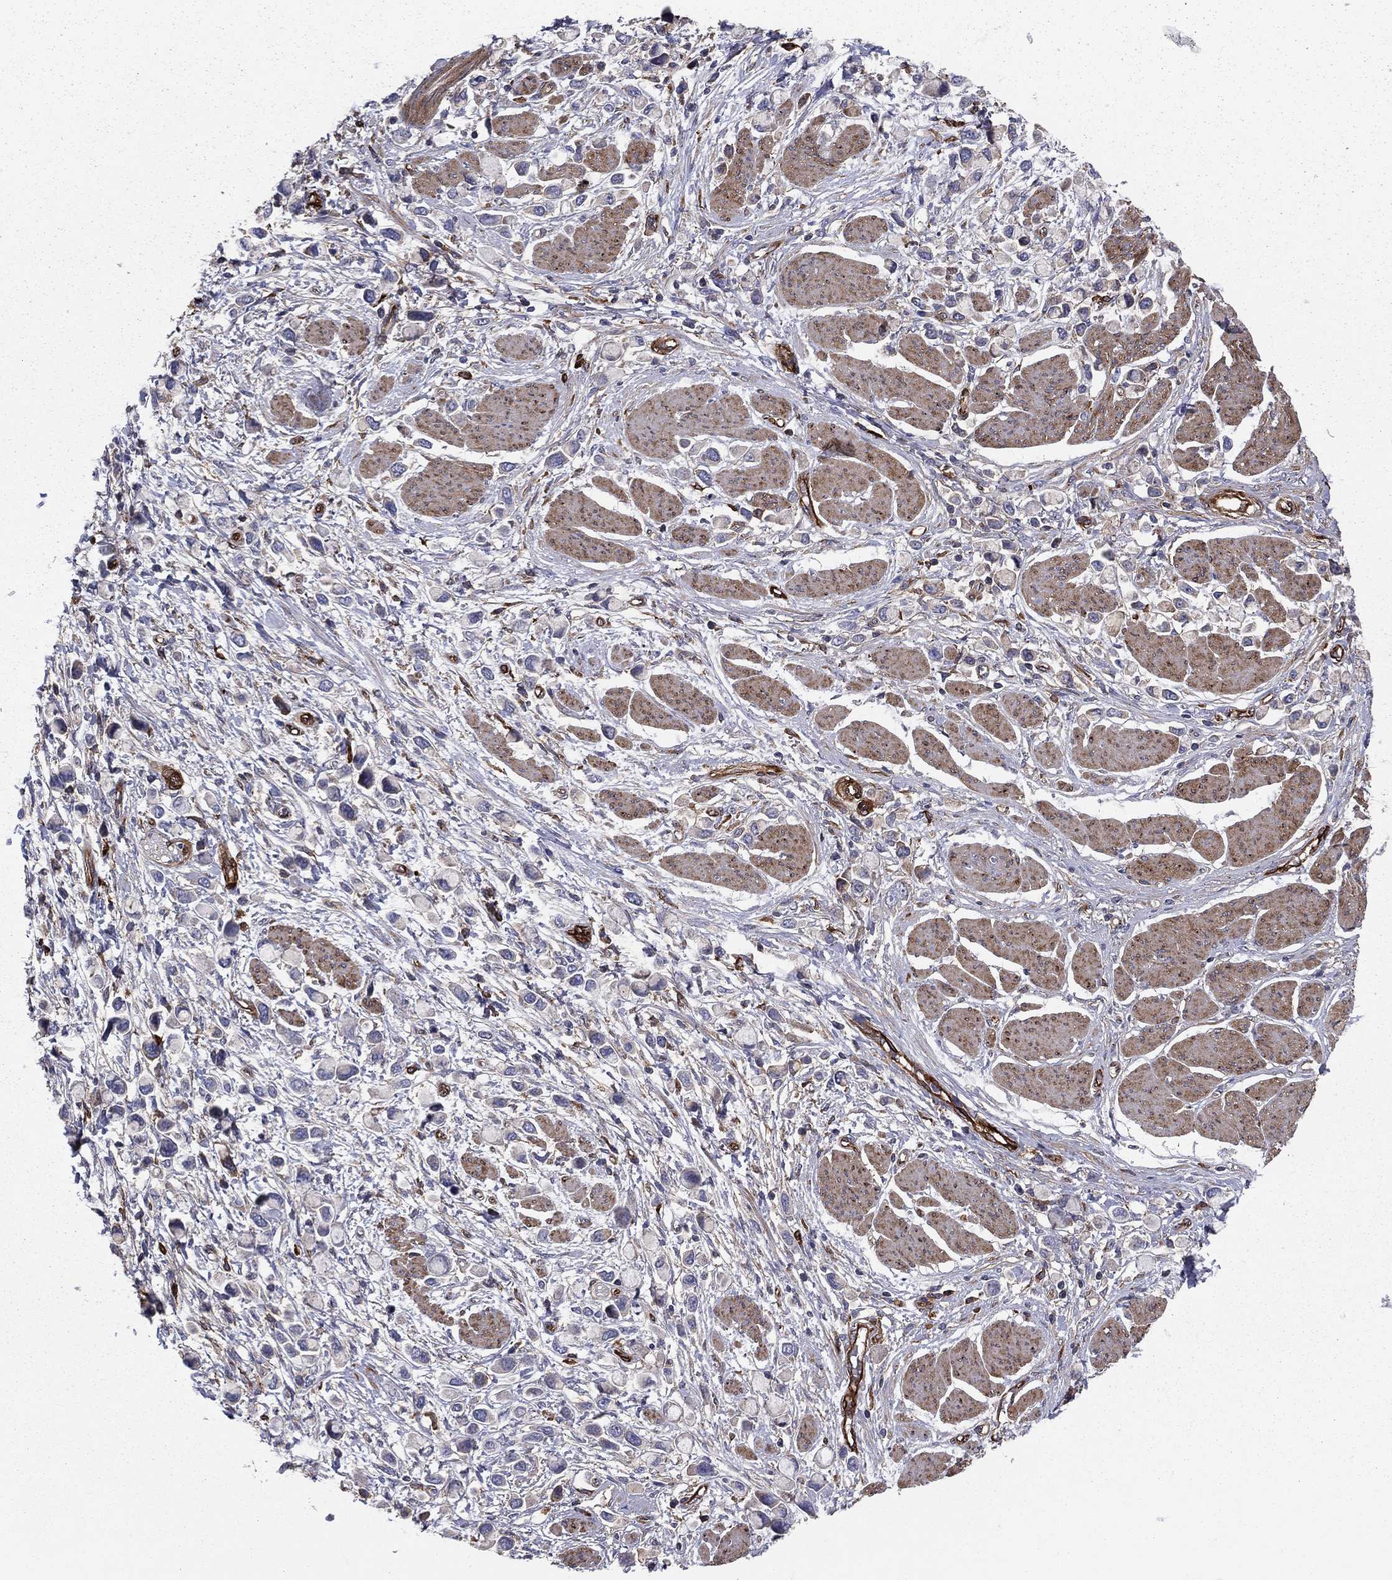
{"staining": {"intensity": "negative", "quantity": "none", "location": "none"}, "tissue": "stomach cancer", "cell_type": "Tumor cells", "image_type": "cancer", "snomed": [{"axis": "morphology", "description": "Adenocarcinoma, NOS"}, {"axis": "topography", "description": "Stomach"}], "caption": "Tumor cells show no significant protein positivity in stomach adenocarcinoma.", "gene": "EHBP1L1", "patient": {"sex": "female", "age": 81}}